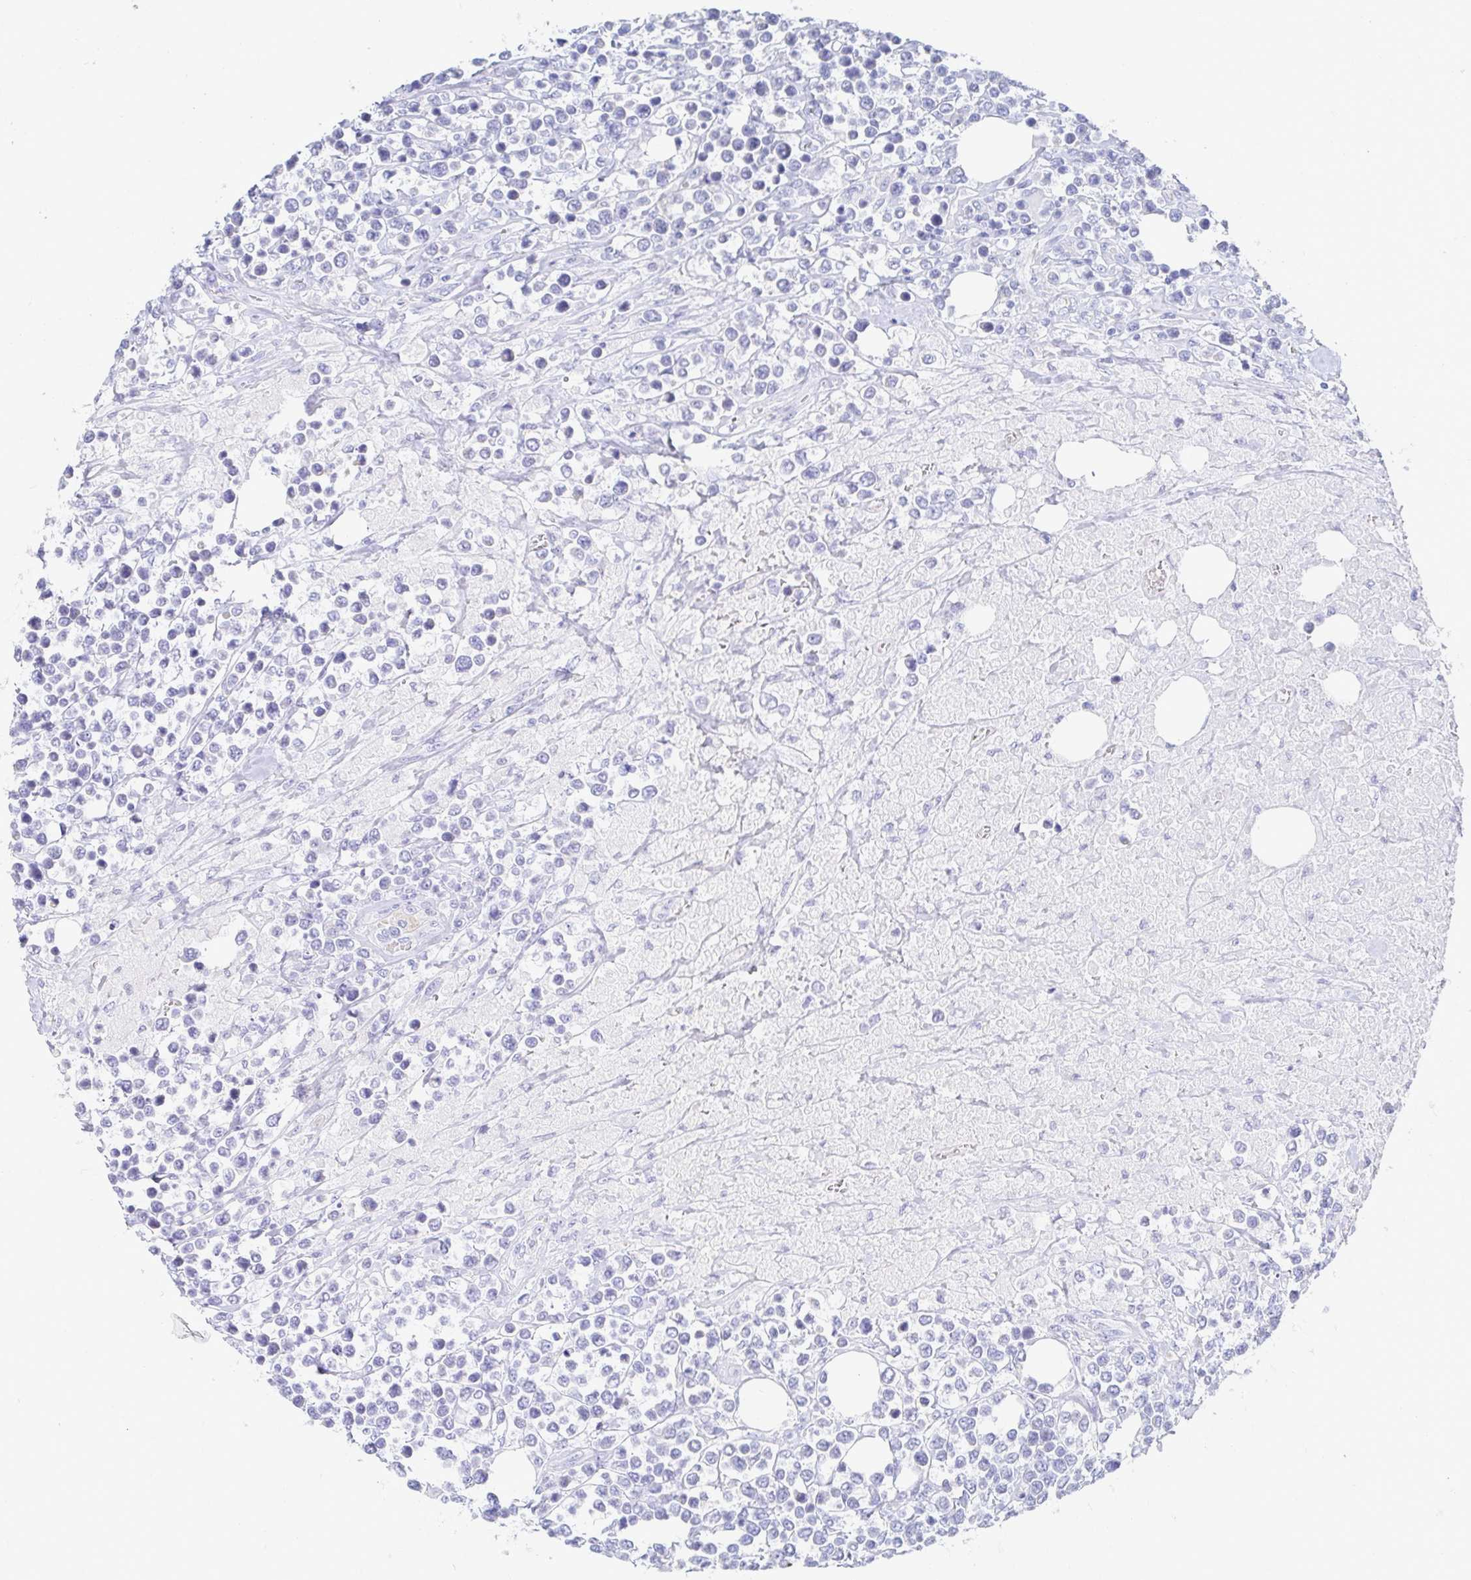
{"staining": {"intensity": "negative", "quantity": "none", "location": "none"}, "tissue": "lymphoma", "cell_type": "Tumor cells", "image_type": "cancer", "snomed": [{"axis": "morphology", "description": "Malignant lymphoma, non-Hodgkin's type, High grade"}, {"axis": "topography", "description": "Soft tissue"}], "caption": "An immunohistochemistry histopathology image of lymphoma is shown. There is no staining in tumor cells of lymphoma.", "gene": "OR2A4", "patient": {"sex": "female", "age": 56}}